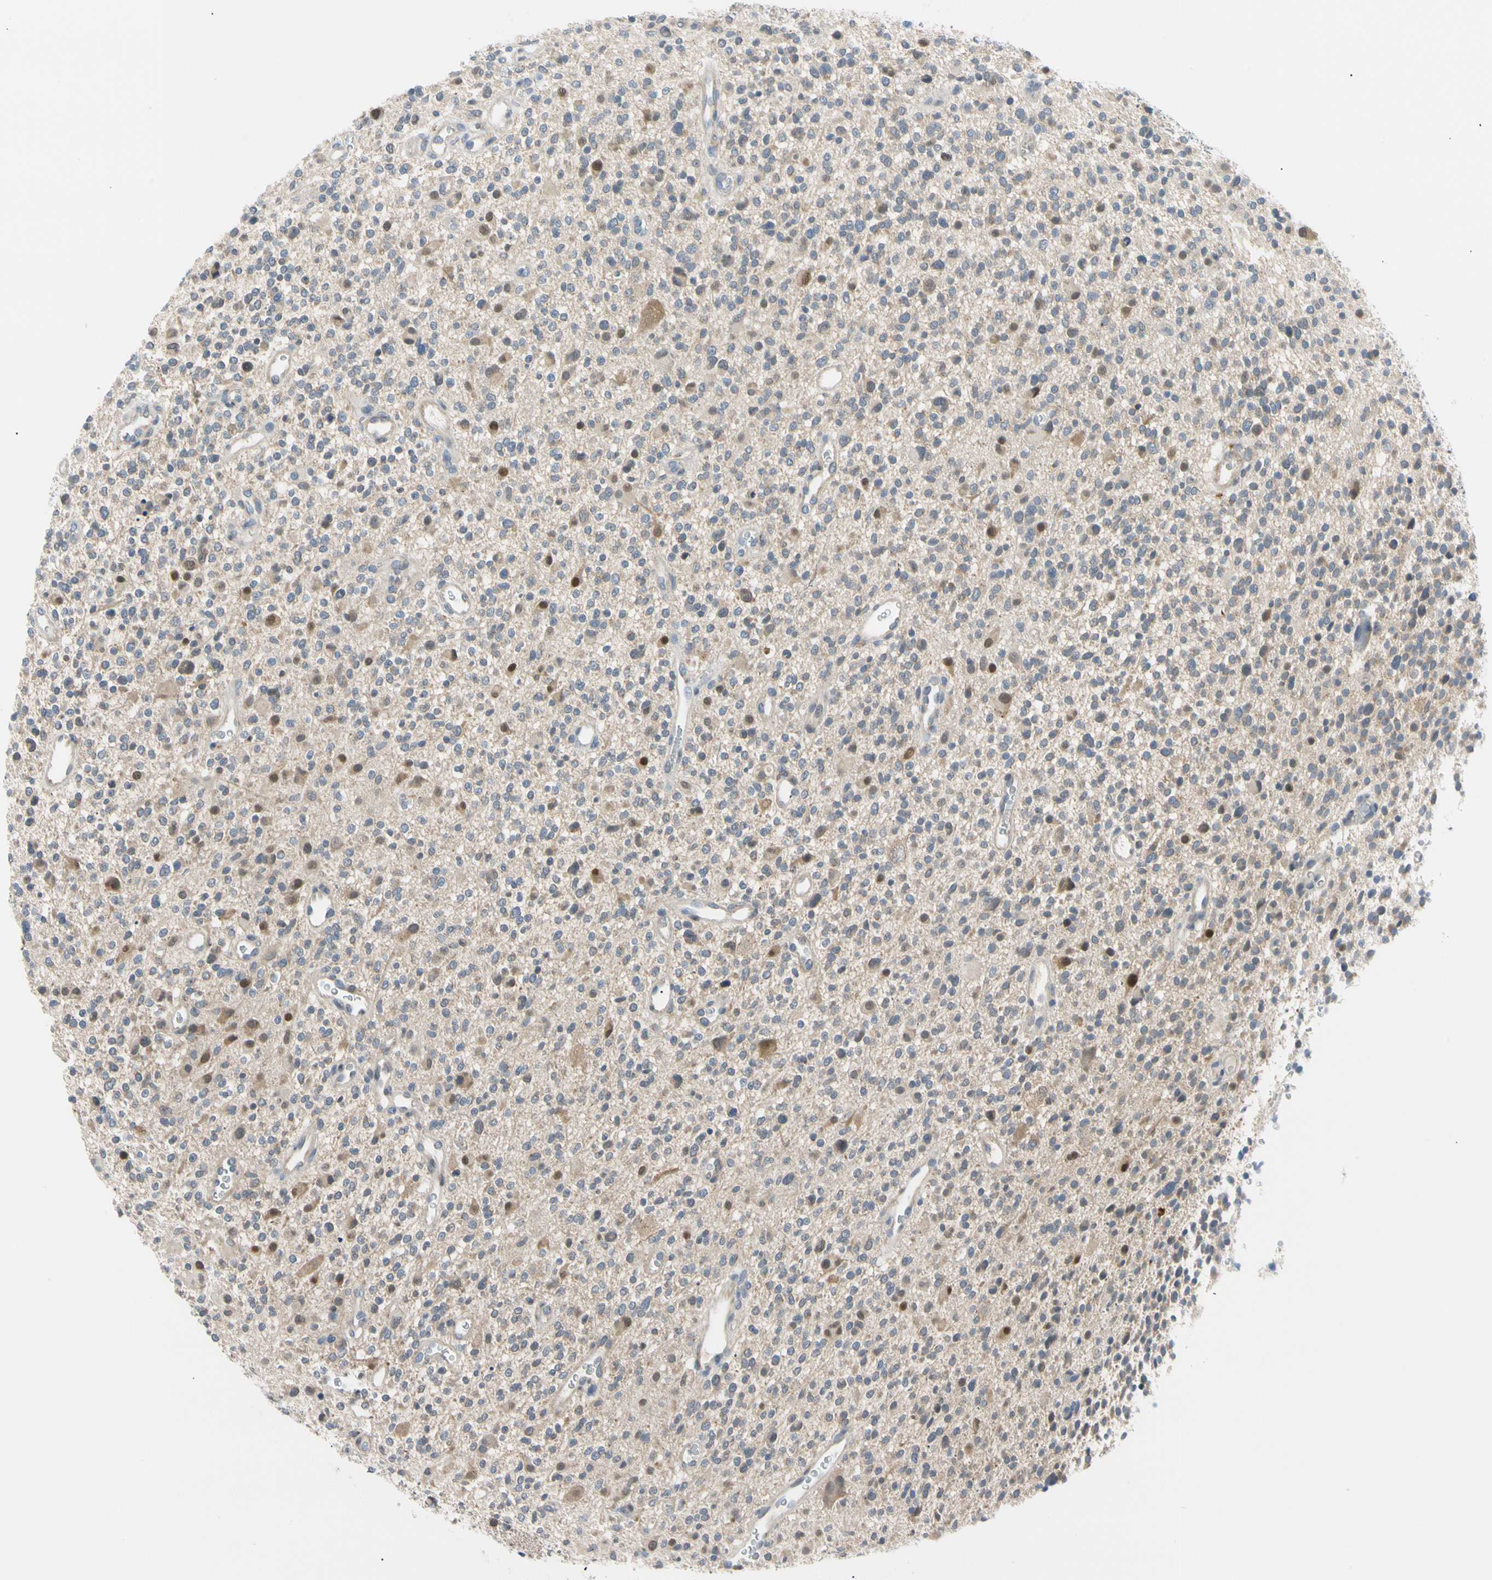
{"staining": {"intensity": "weak", "quantity": "<25%", "location": "cytoplasmic/membranous,nuclear"}, "tissue": "glioma", "cell_type": "Tumor cells", "image_type": "cancer", "snomed": [{"axis": "morphology", "description": "Glioma, malignant, High grade"}, {"axis": "topography", "description": "Brain"}], "caption": "The immunohistochemistry histopathology image has no significant positivity in tumor cells of glioma tissue.", "gene": "SEC23B", "patient": {"sex": "male", "age": 48}}